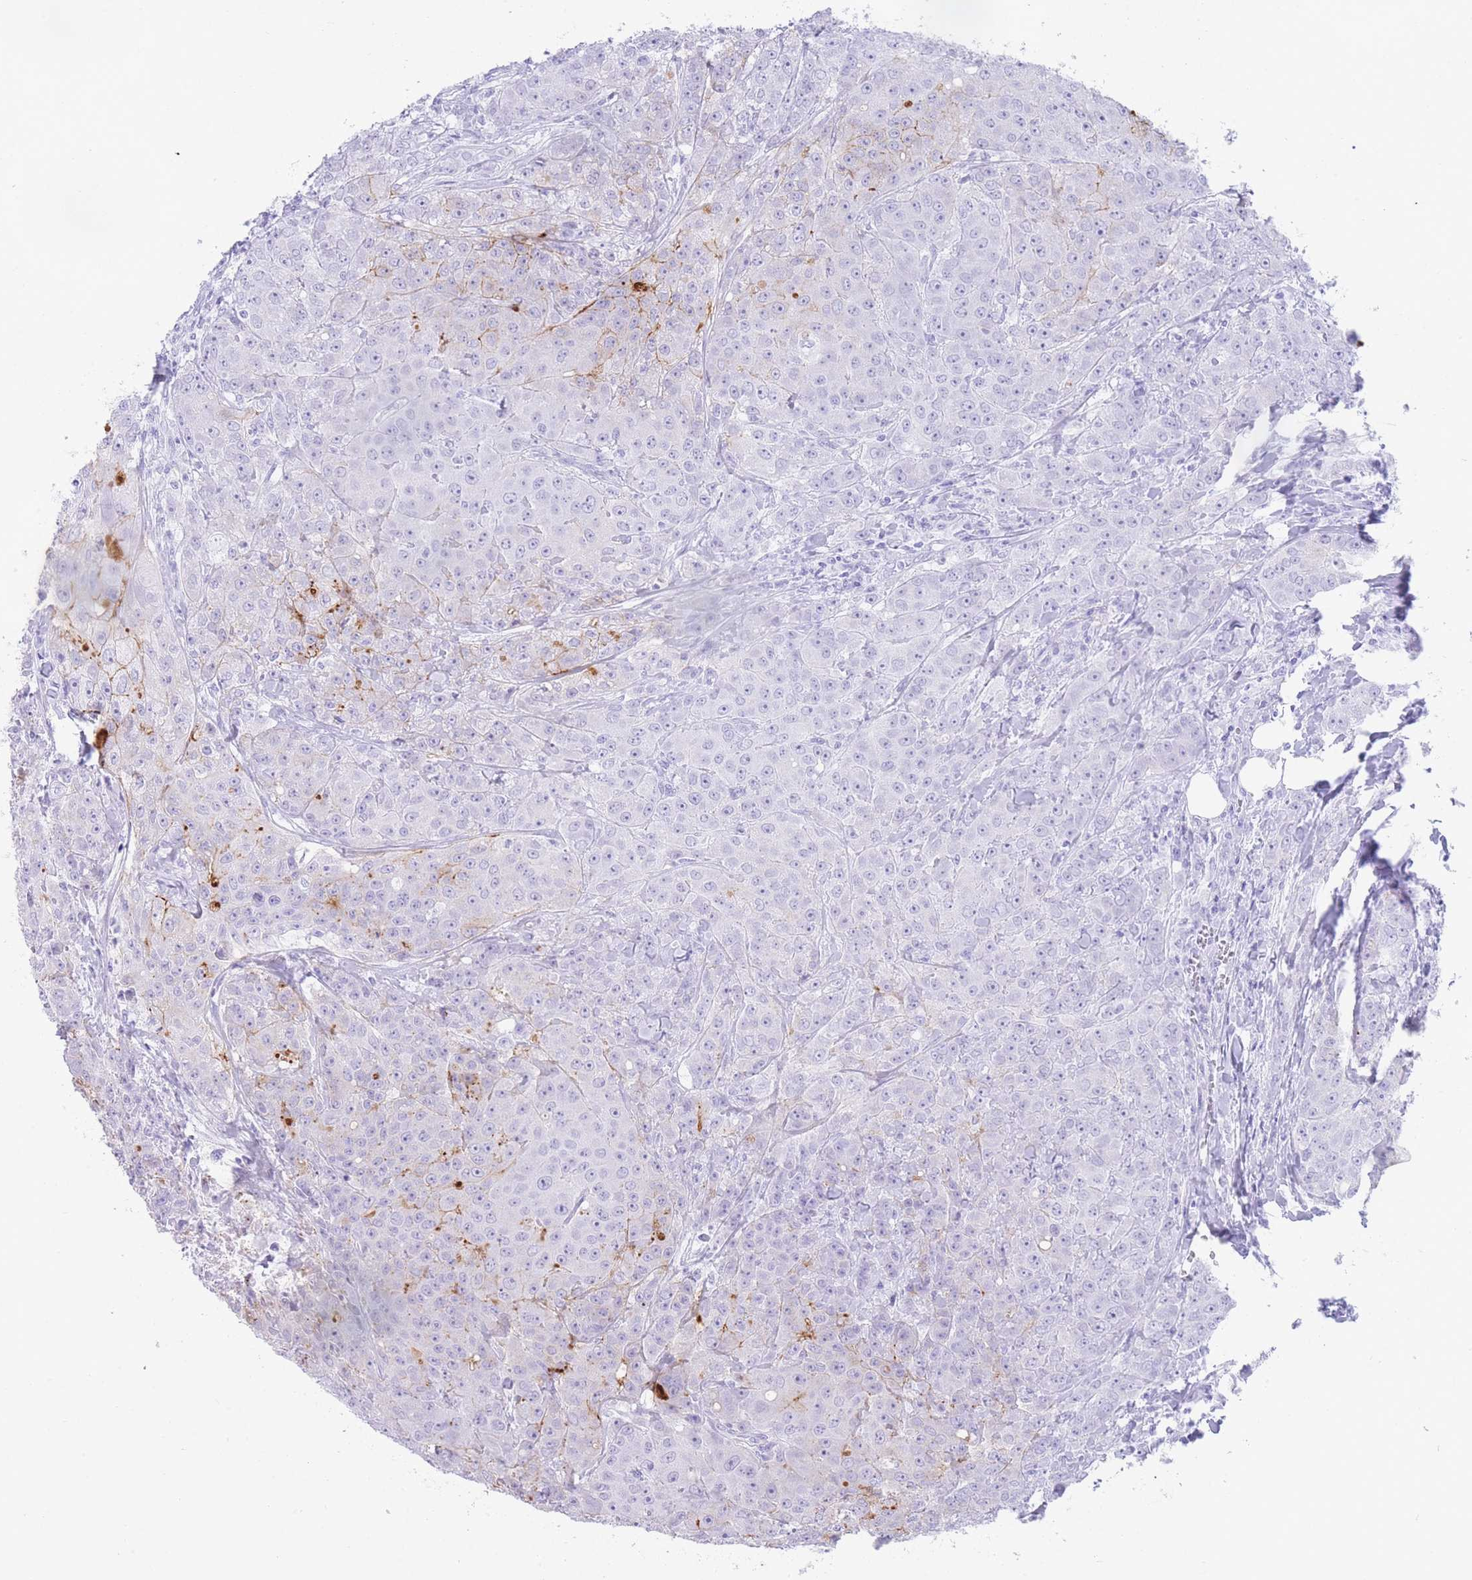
{"staining": {"intensity": "weak", "quantity": "<25%", "location": "cytoplasmic/membranous"}, "tissue": "breast cancer", "cell_type": "Tumor cells", "image_type": "cancer", "snomed": [{"axis": "morphology", "description": "Duct carcinoma"}, {"axis": "topography", "description": "Breast"}], "caption": "There is no significant expression in tumor cells of breast cancer (intraductal carcinoma). The staining was performed using DAB (3,3'-diaminobenzidine) to visualize the protein expression in brown, while the nuclei were stained in blue with hematoxylin (Magnification: 20x).", "gene": "ELOA2", "patient": {"sex": "female", "age": 43}}